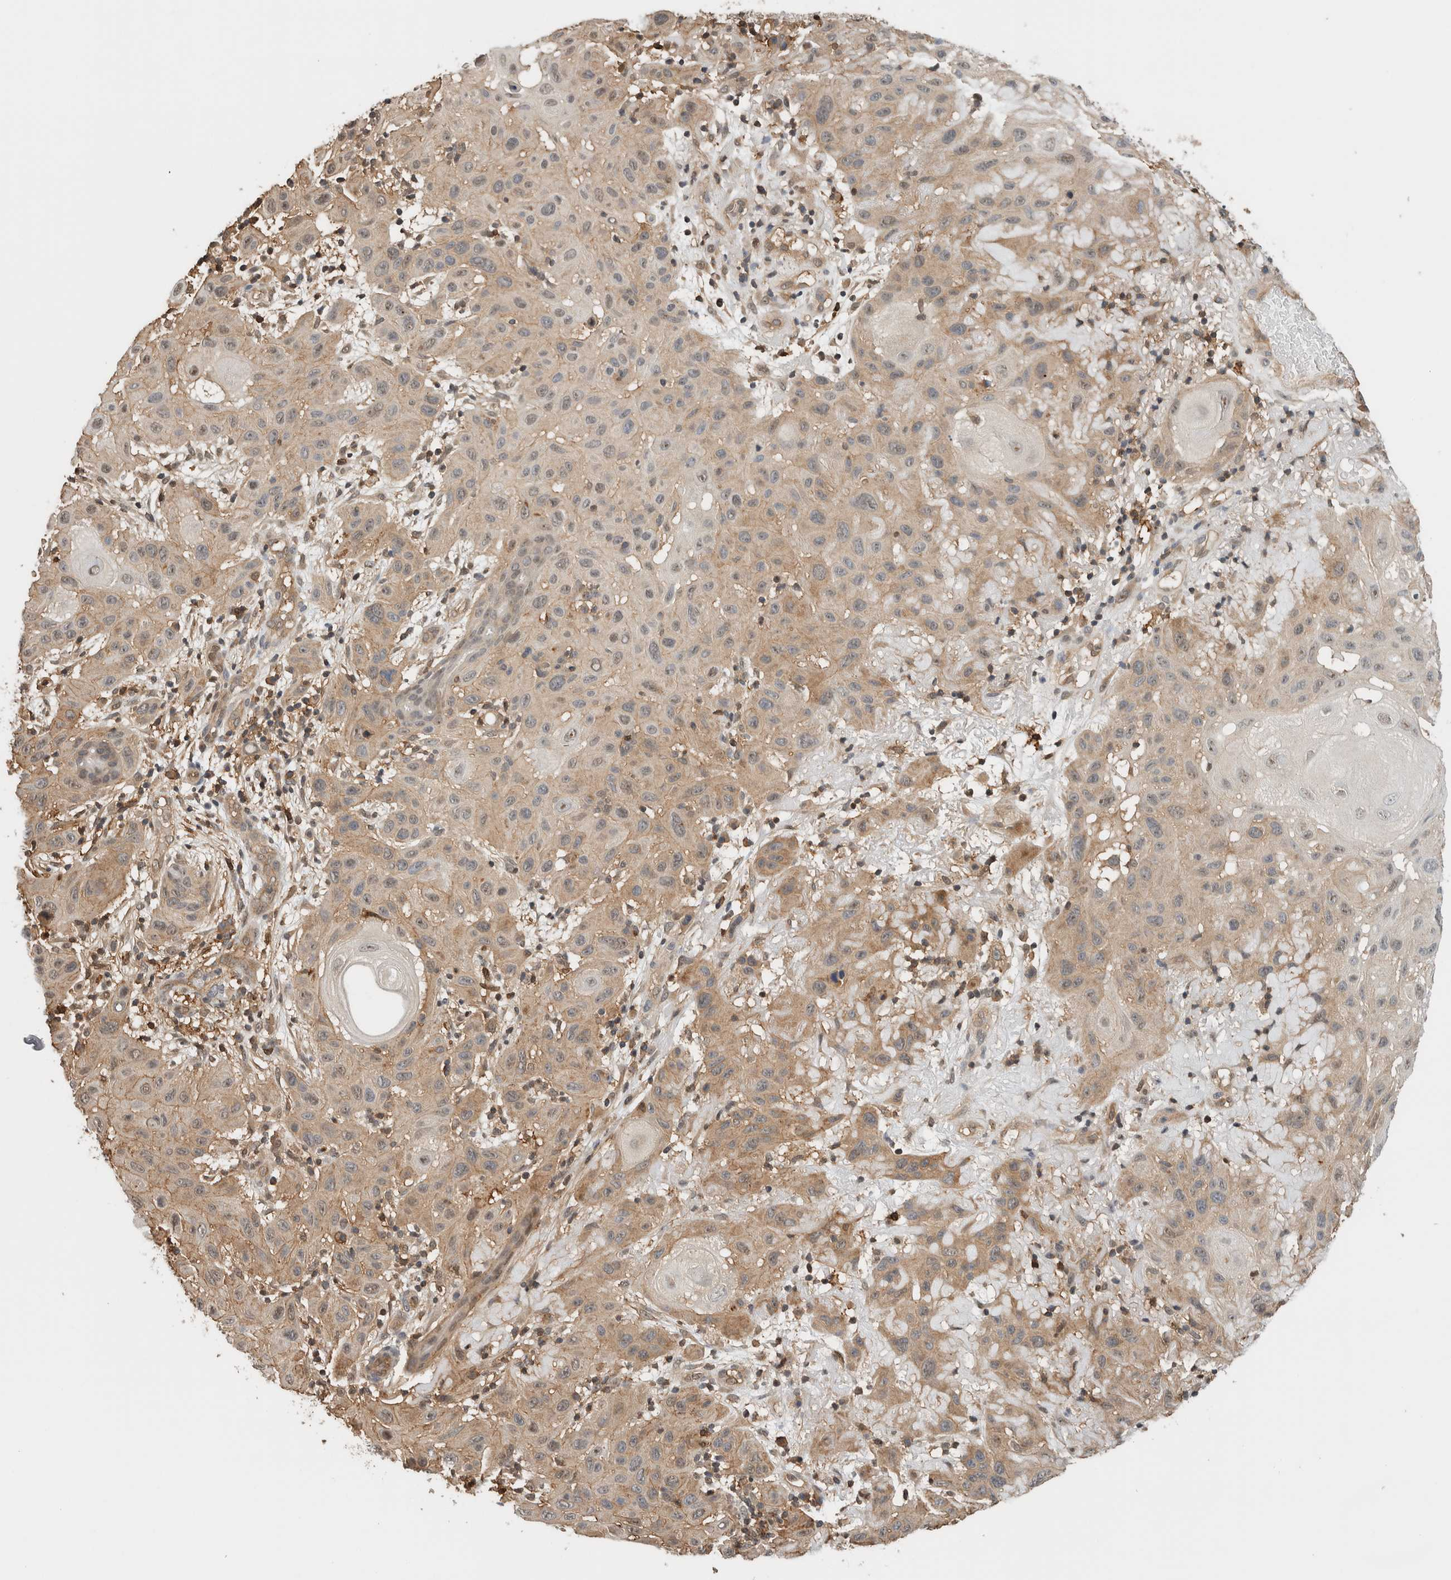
{"staining": {"intensity": "weak", "quantity": "25%-75%", "location": "cytoplasmic/membranous"}, "tissue": "skin cancer", "cell_type": "Tumor cells", "image_type": "cancer", "snomed": [{"axis": "morphology", "description": "Normal tissue, NOS"}, {"axis": "morphology", "description": "Squamous cell carcinoma, NOS"}, {"axis": "topography", "description": "Skin"}], "caption": "Immunohistochemical staining of skin cancer displays low levels of weak cytoplasmic/membranous protein positivity in approximately 25%-75% of tumor cells.", "gene": "PFDN4", "patient": {"sex": "female", "age": 96}}